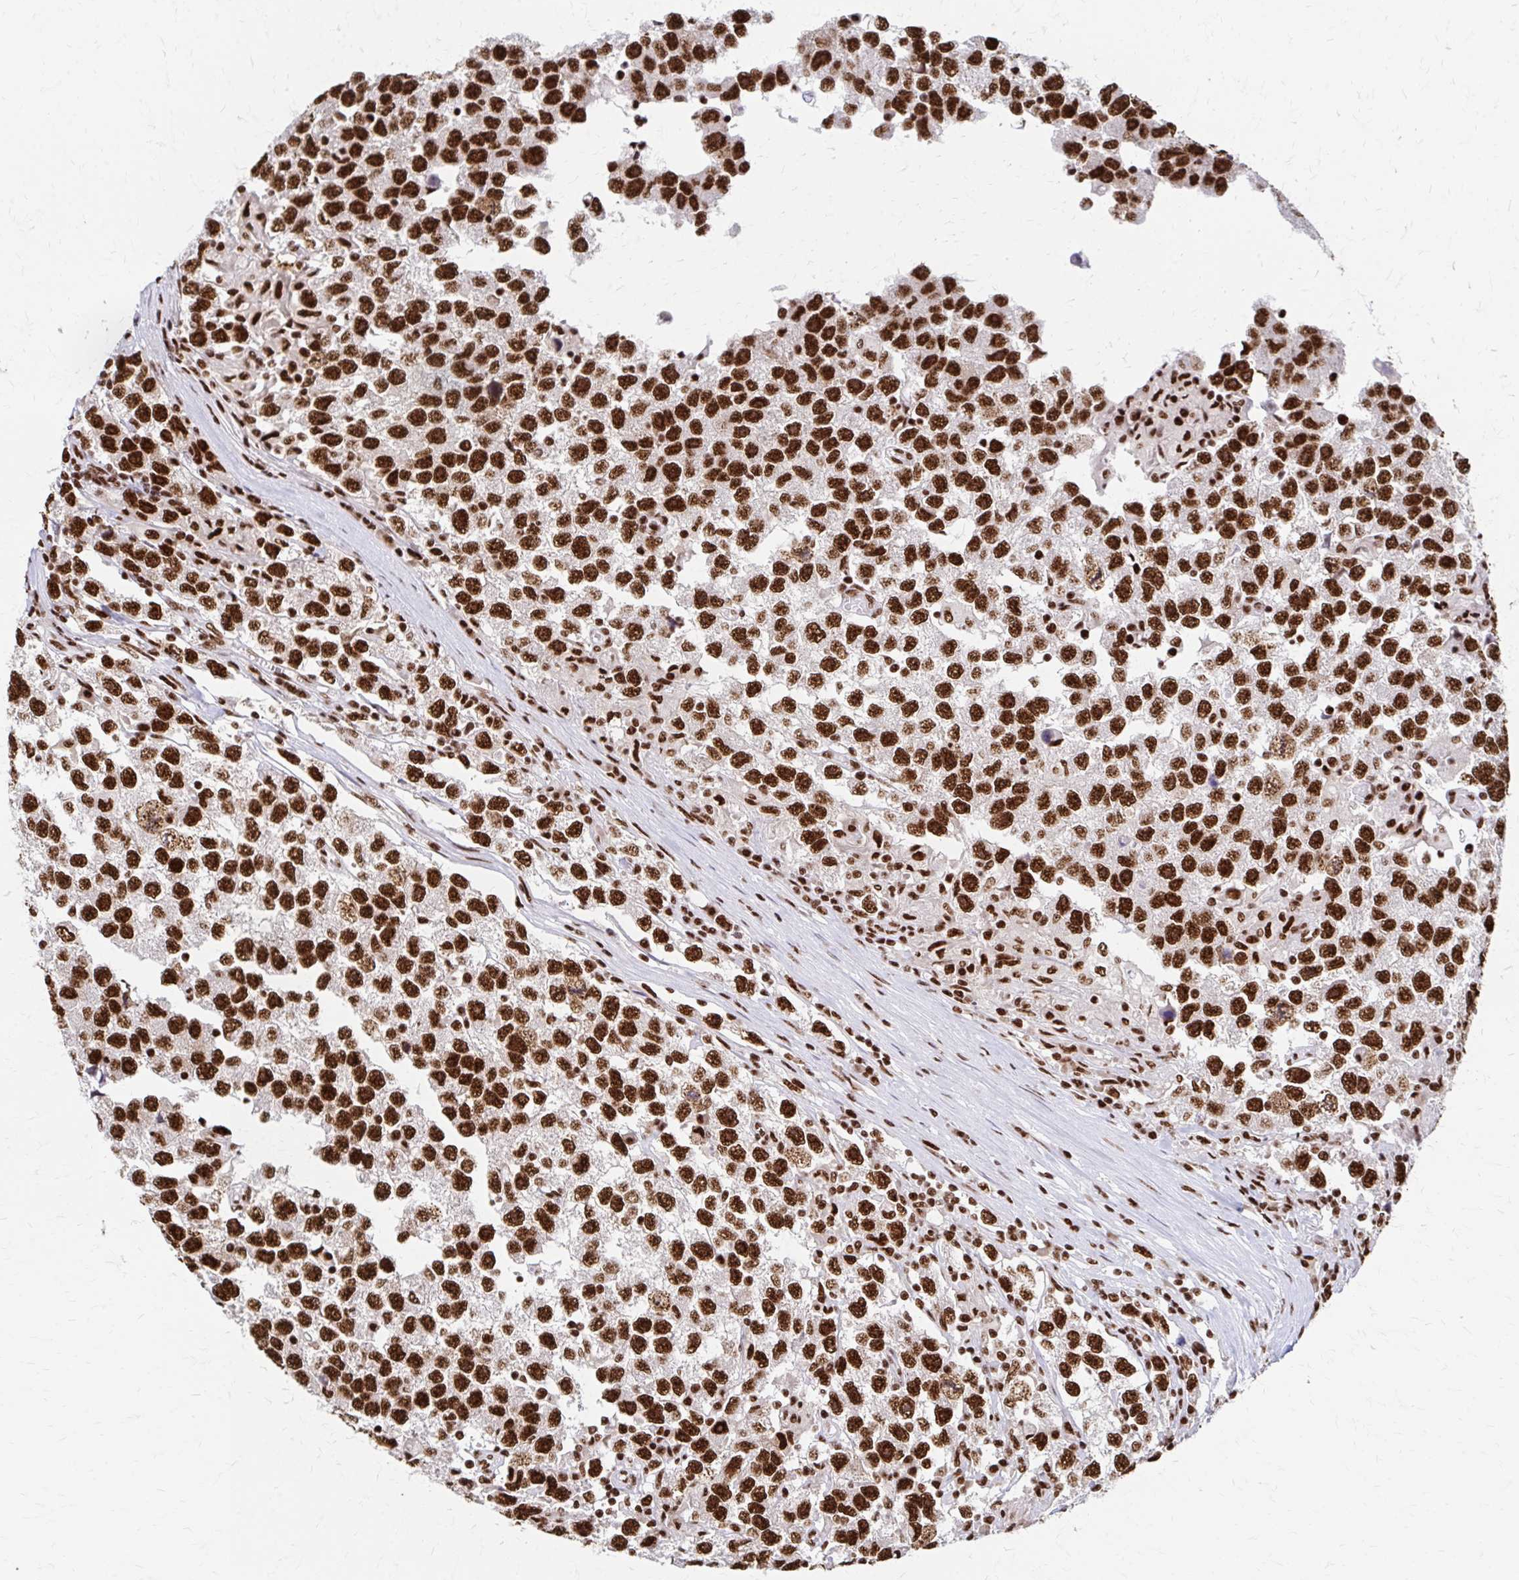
{"staining": {"intensity": "strong", "quantity": ">75%", "location": "nuclear"}, "tissue": "testis cancer", "cell_type": "Tumor cells", "image_type": "cancer", "snomed": [{"axis": "morphology", "description": "Seminoma, NOS"}, {"axis": "topography", "description": "Testis"}], "caption": "There is high levels of strong nuclear expression in tumor cells of seminoma (testis), as demonstrated by immunohistochemical staining (brown color).", "gene": "CNKSR3", "patient": {"sex": "male", "age": 26}}